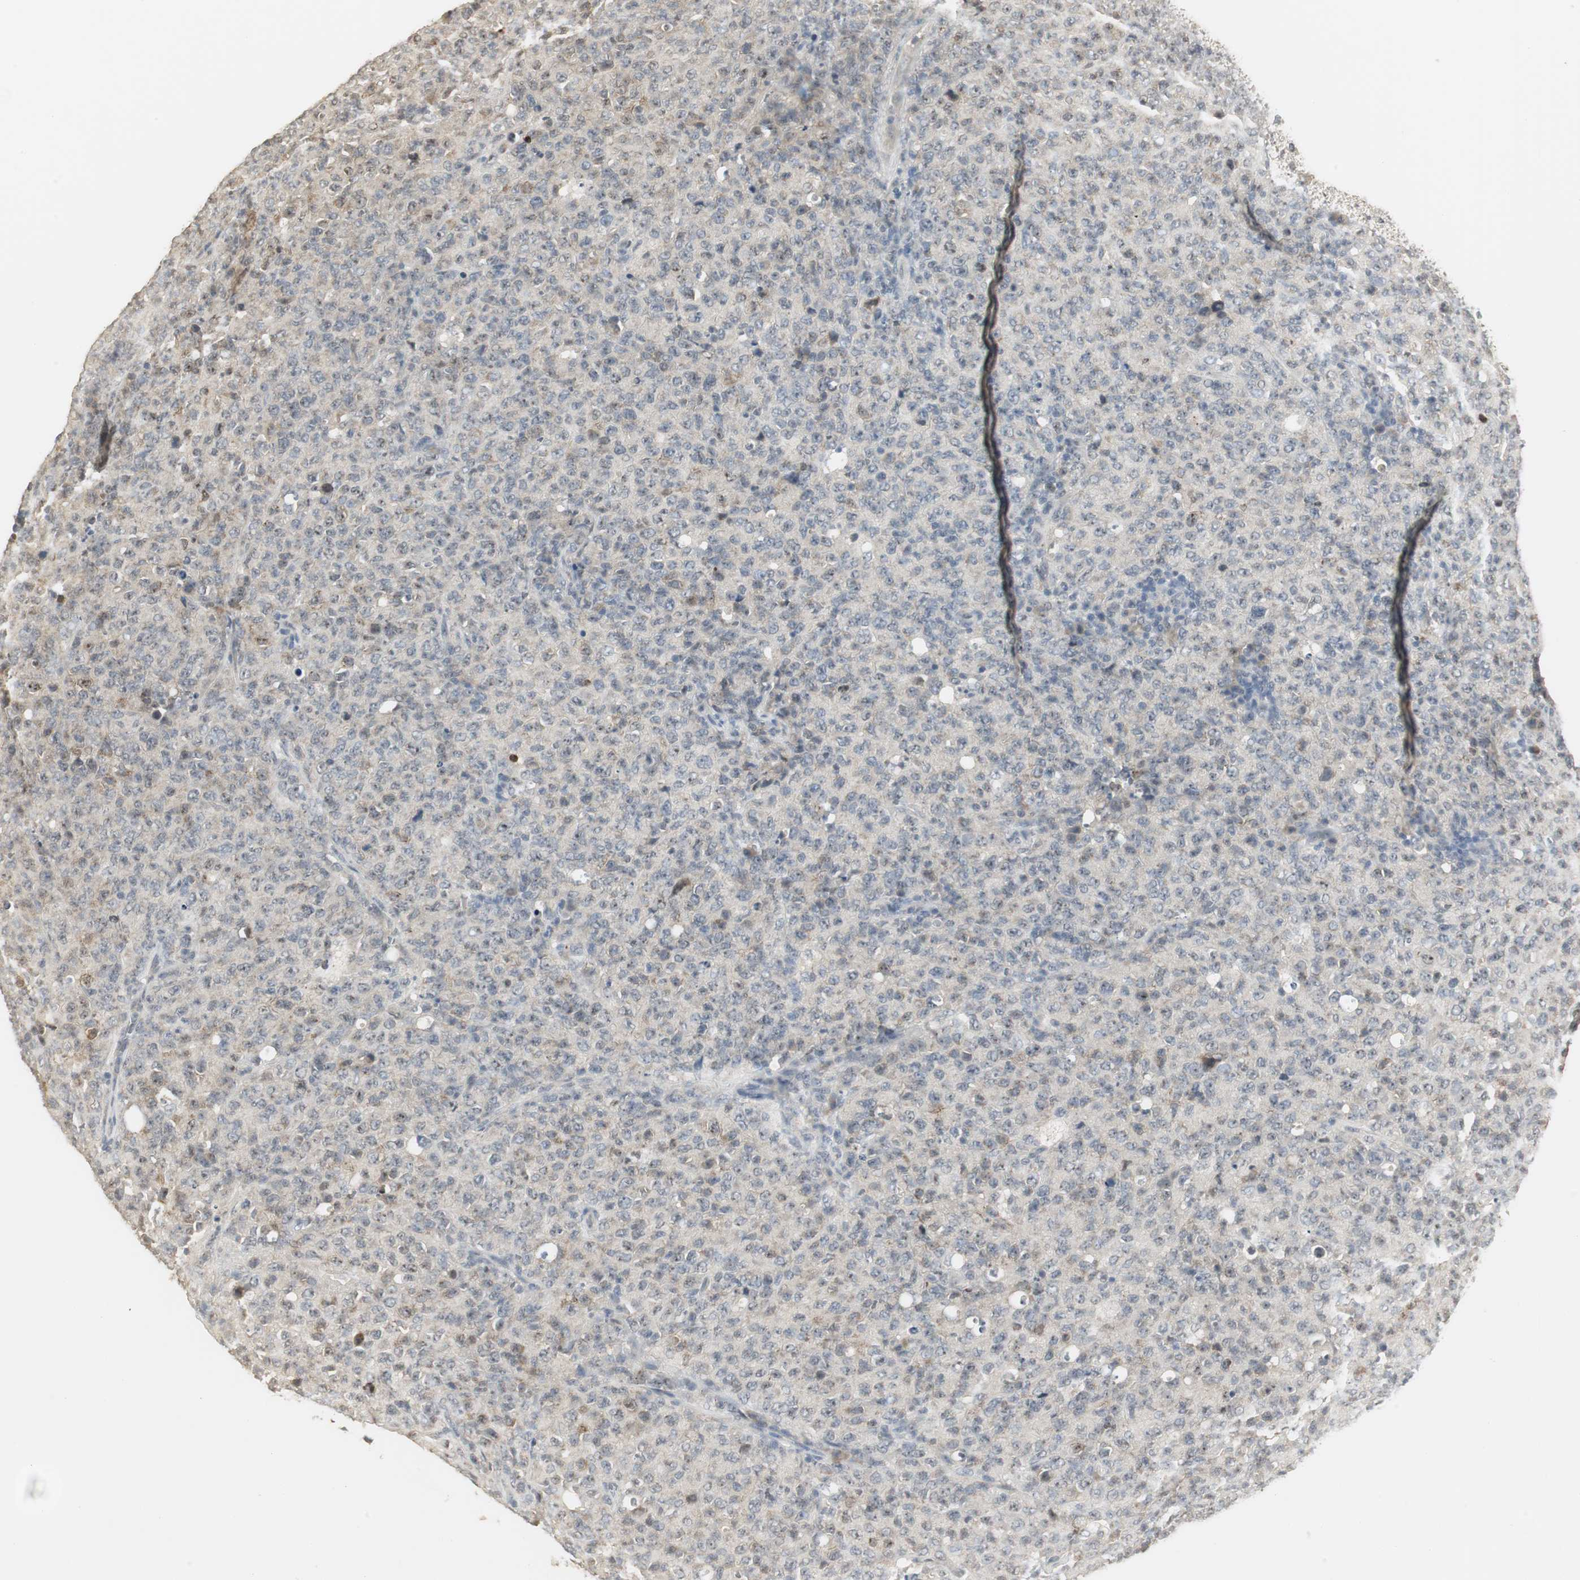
{"staining": {"intensity": "weak", "quantity": "<25%", "location": "nuclear"}, "tissue": "lymphoma", "cell_type": "Tumor cells", "image_type": "cancer", "snomed": [{"axis": "morphology", "description": "Malignant lymphoma, non-Hodgkin's type, High grade"}, {"axis": "topography", "description": "Tonsil"}], "caption": "Immunohistochemistry (IHC) micrograph of neoplastic tissue: lymphoma stained with DAB (3,3'-diaminobenzidine) exhibits no significant protein expression in tumor cells.", "gene": "ELOA", "patient": {"sex": "female", "age": 36}}